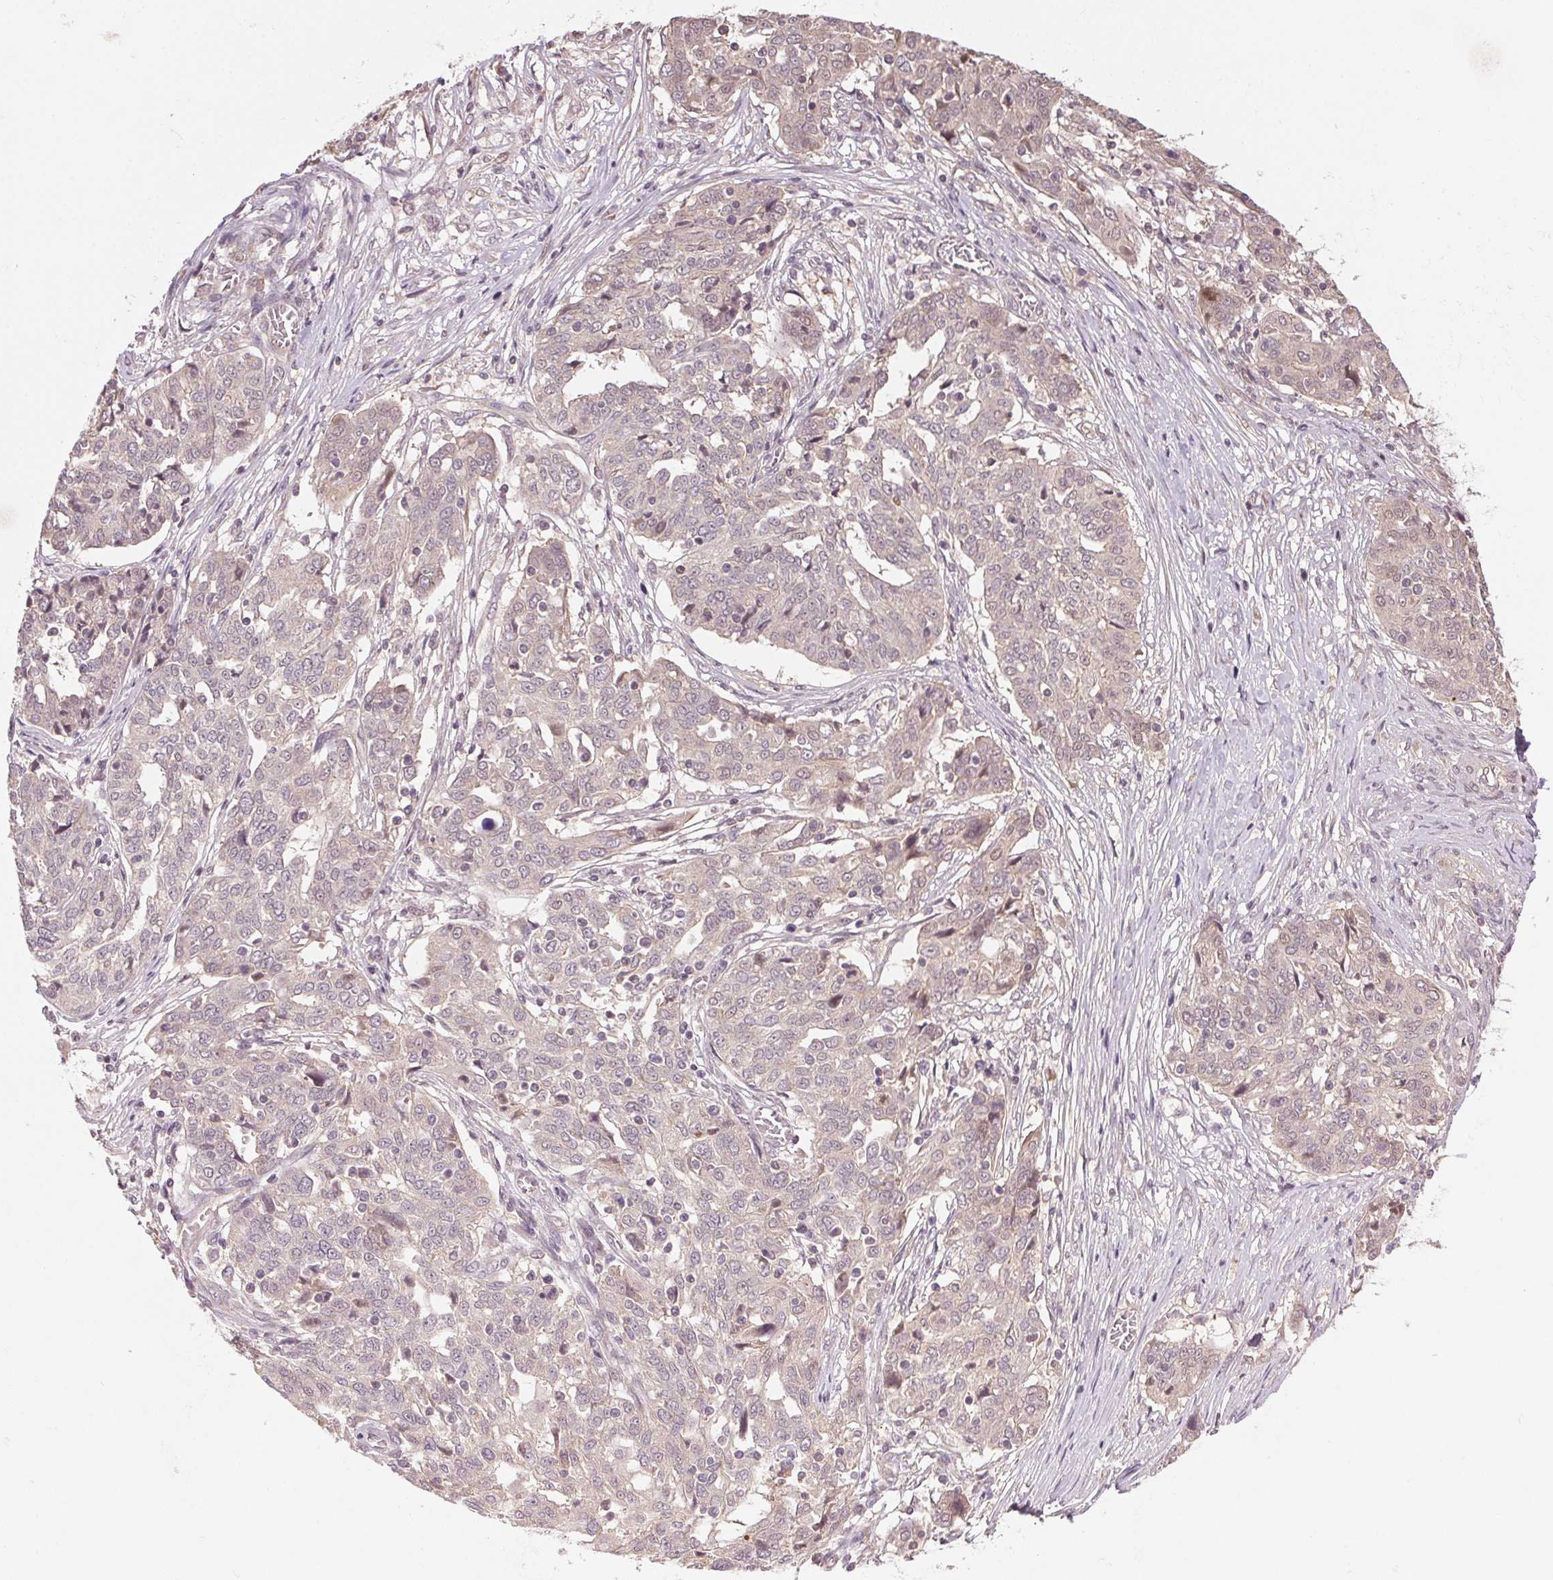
{"staining": {"intensity": "negative", "quantity": "none", "location": "none"}, "tissue": "ovarian cancer", "cell_type": "Tumor cells", "image_type": "cancer", "snomed": [{"axis": "morphology", "description": "Cystadenocarcinoma, serous, NOS"}, {"axis": "topography", "description": "Ovary"}], "caption": "Tumor cells are negative for brown protein staining in ovarian serous cystadenocarcinoma.", "gene": "ATP1B3", "patient": {"sex": "female", "age": 67}}